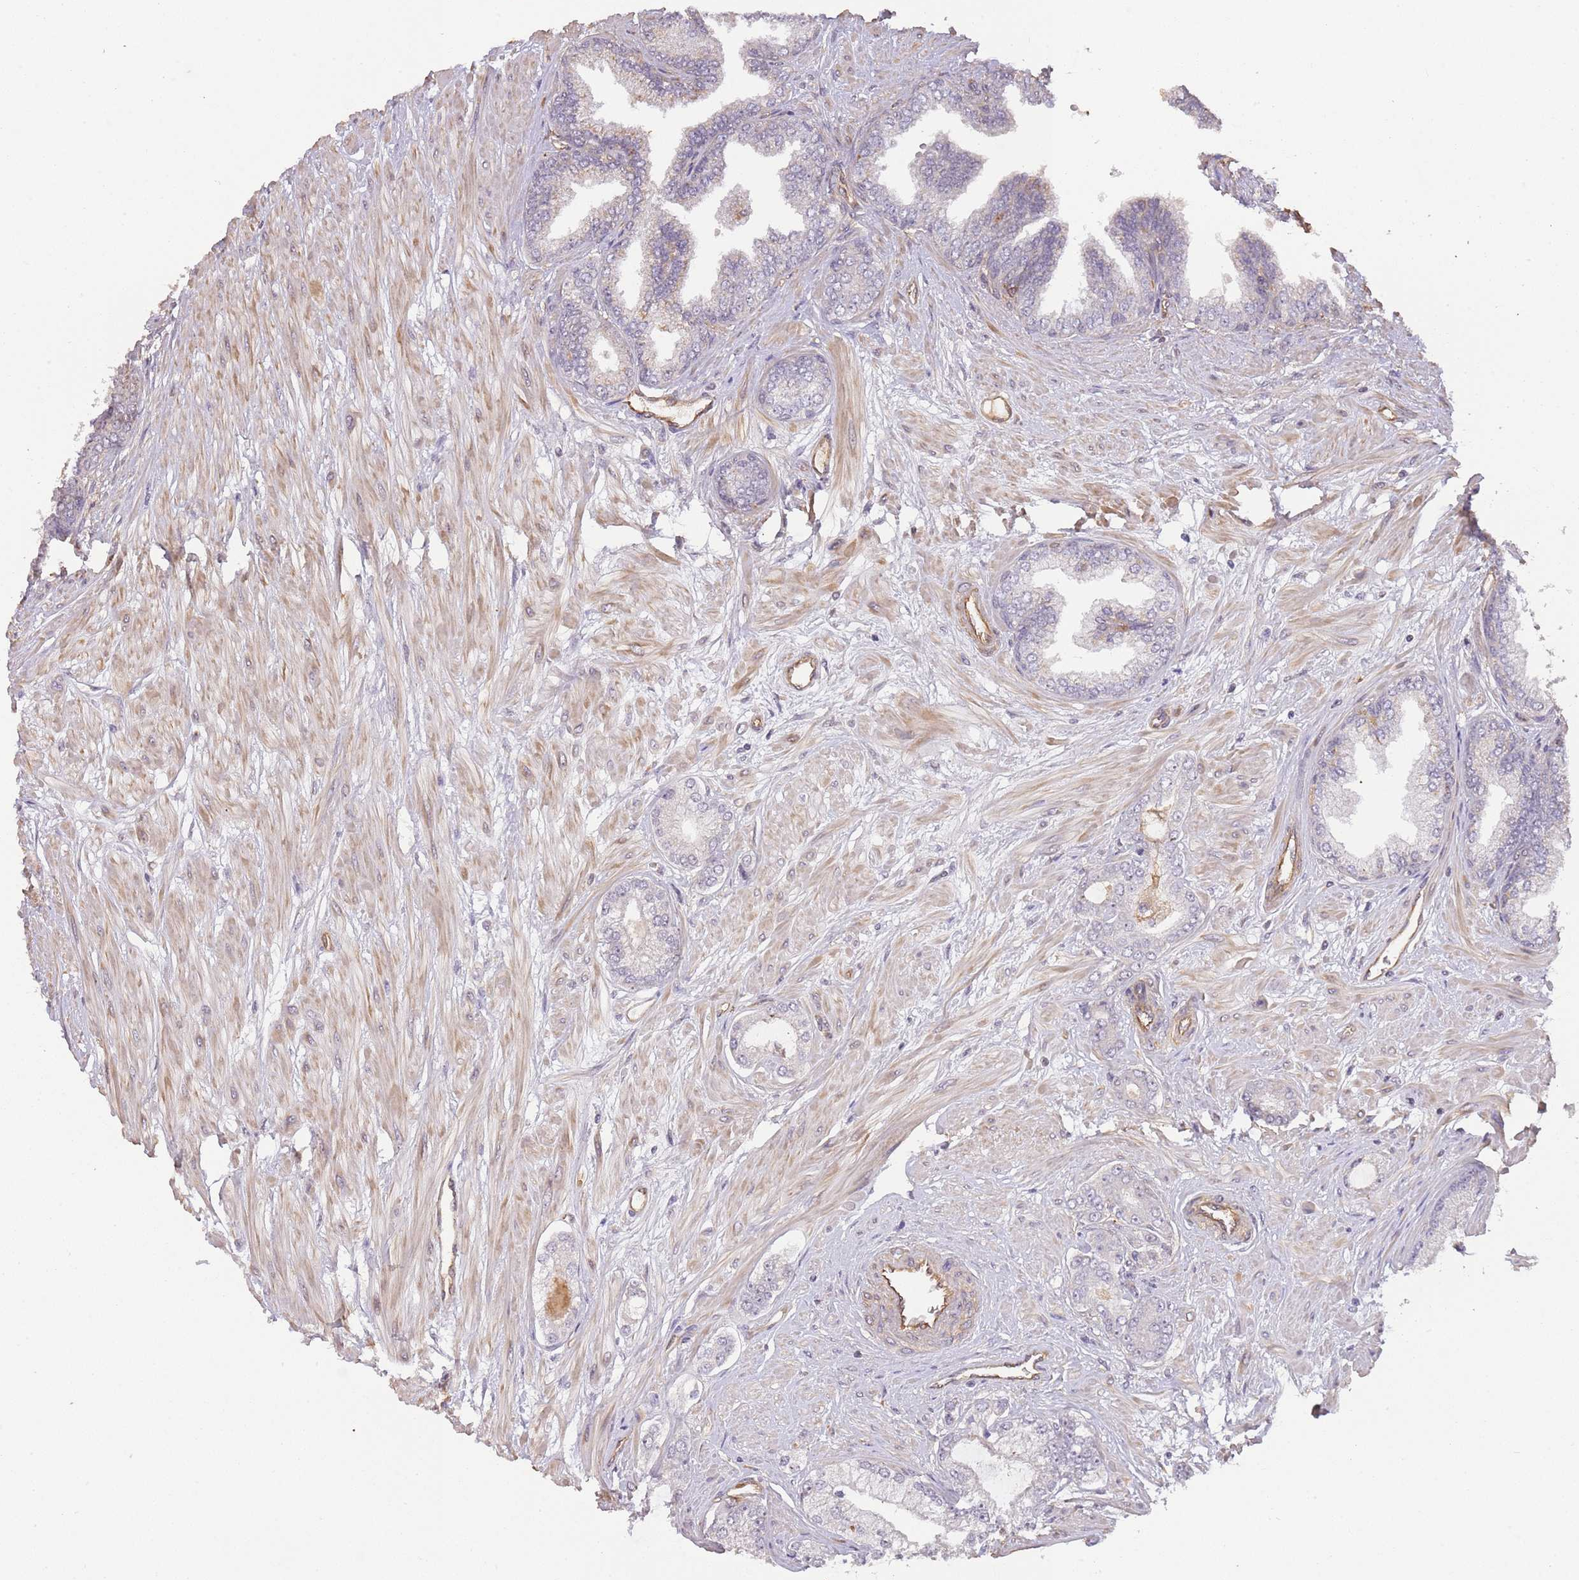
{"staining": {"intensity": "negative", "quantity": "none", "location": "none"}, "tissue": "prostate cancer", "cell_type": "Tumor cells", "image_type": "cancer", "snomed": [{"axis": "morphology", "description": "Adenocarcinoma, Low grade"}, {"axis": "topography", "description": "Prostate"}], "caption": "This is an immunohistochemistry image of prostate low-grade adenocarcinoma. There is no positivity in tumor cells.", "gene": "SURF2", "patient": {"sex": "male", "age": 64}}